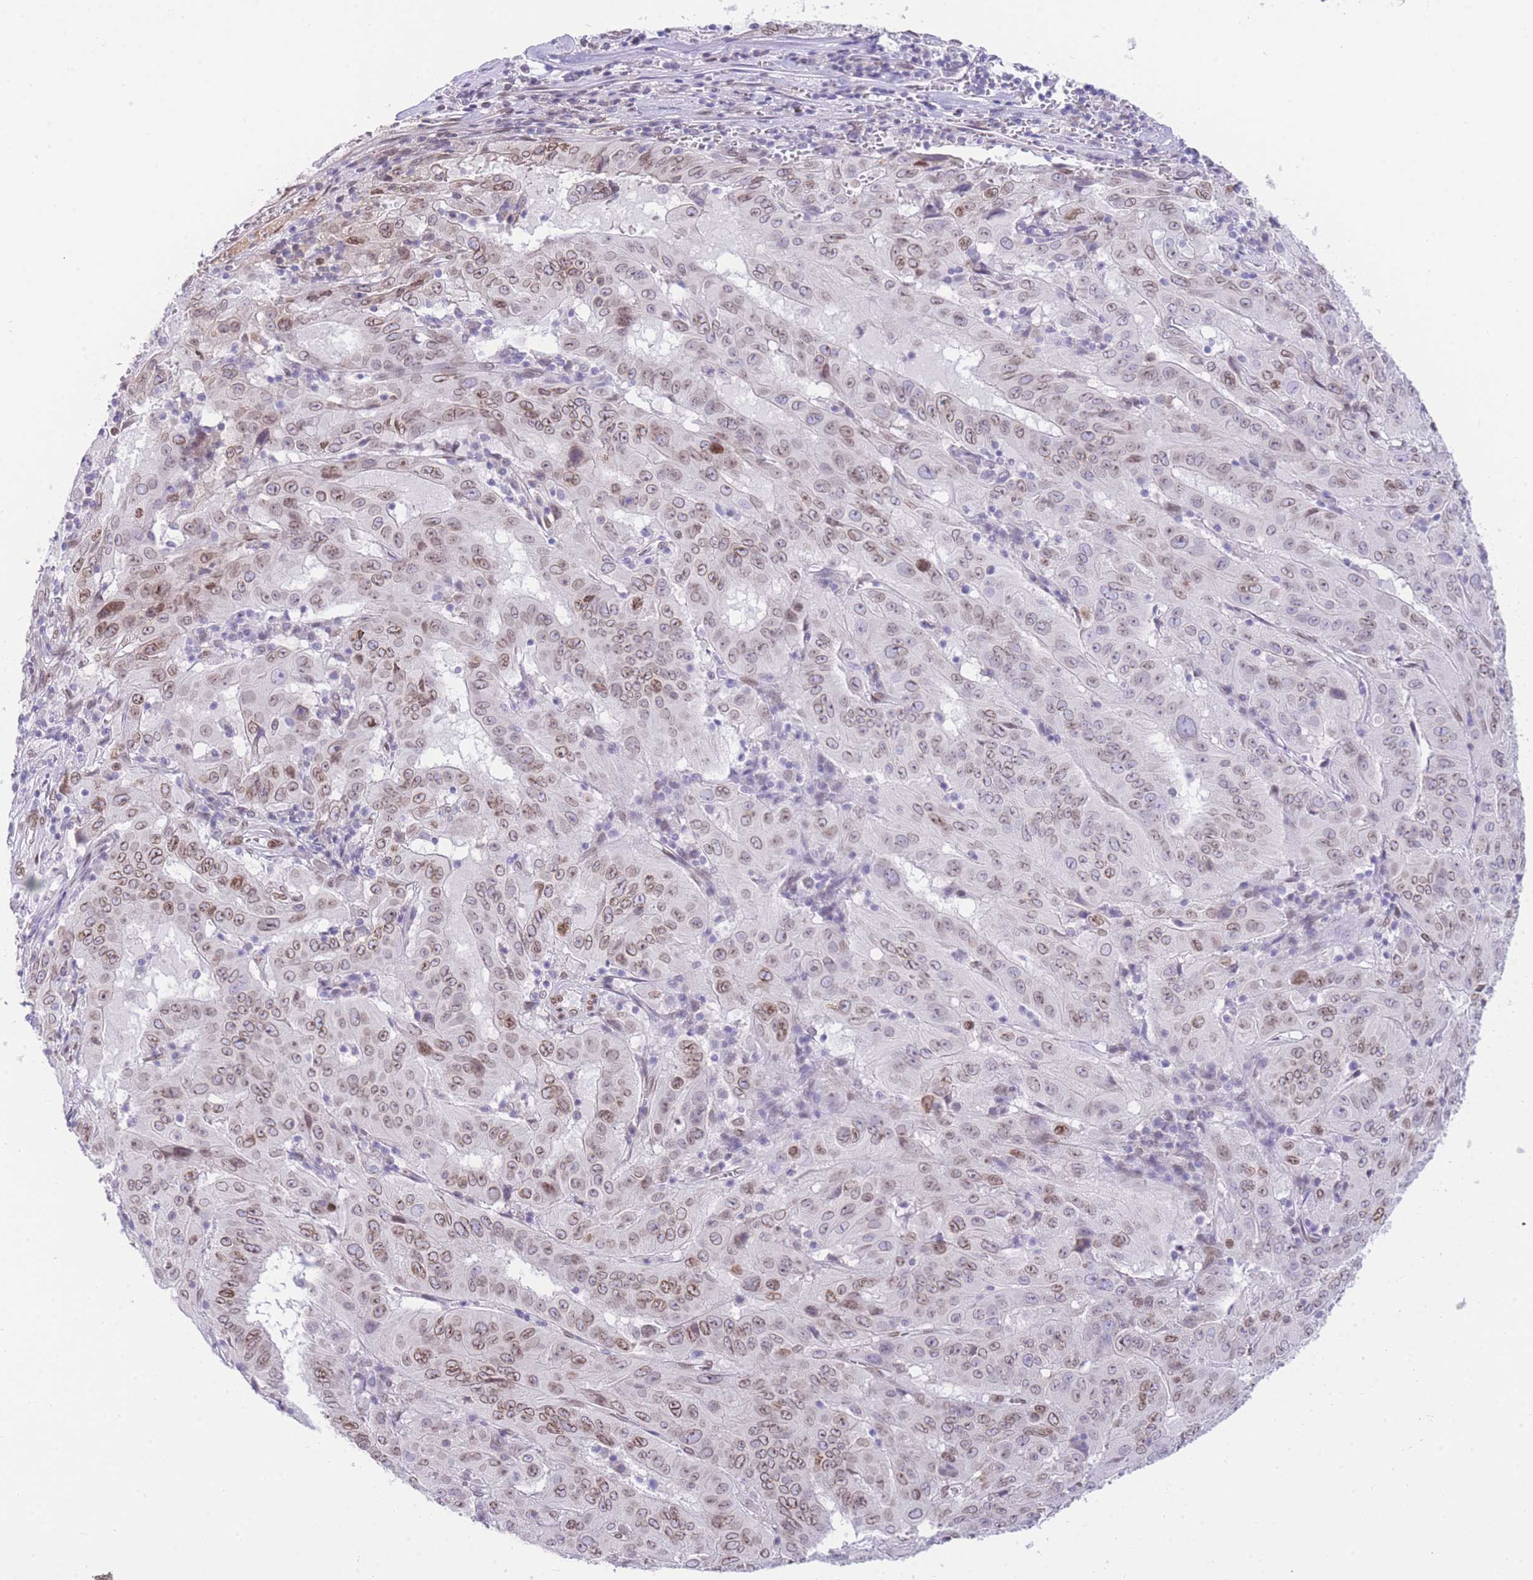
{"staining": {"intensity": "moderate", "quantity": ">75%", "location": "nuclear"}, "tissue": "pancreatic cancer", "cell_type": "Tumor cells", "image_type": "cancer", "snomed": [{"axis": "morphology", "description": "Adenocarcinoma, NOS"}, {"axis": "topography", "description": "Pancreas"}], "caption": "Tumor cells exhibit moderate nuclear expression in about >75% of cells in pancreatic adenocarcinoma.", "gene": "OR10AD1", "patient": {"sex": "male", "age": 63}}